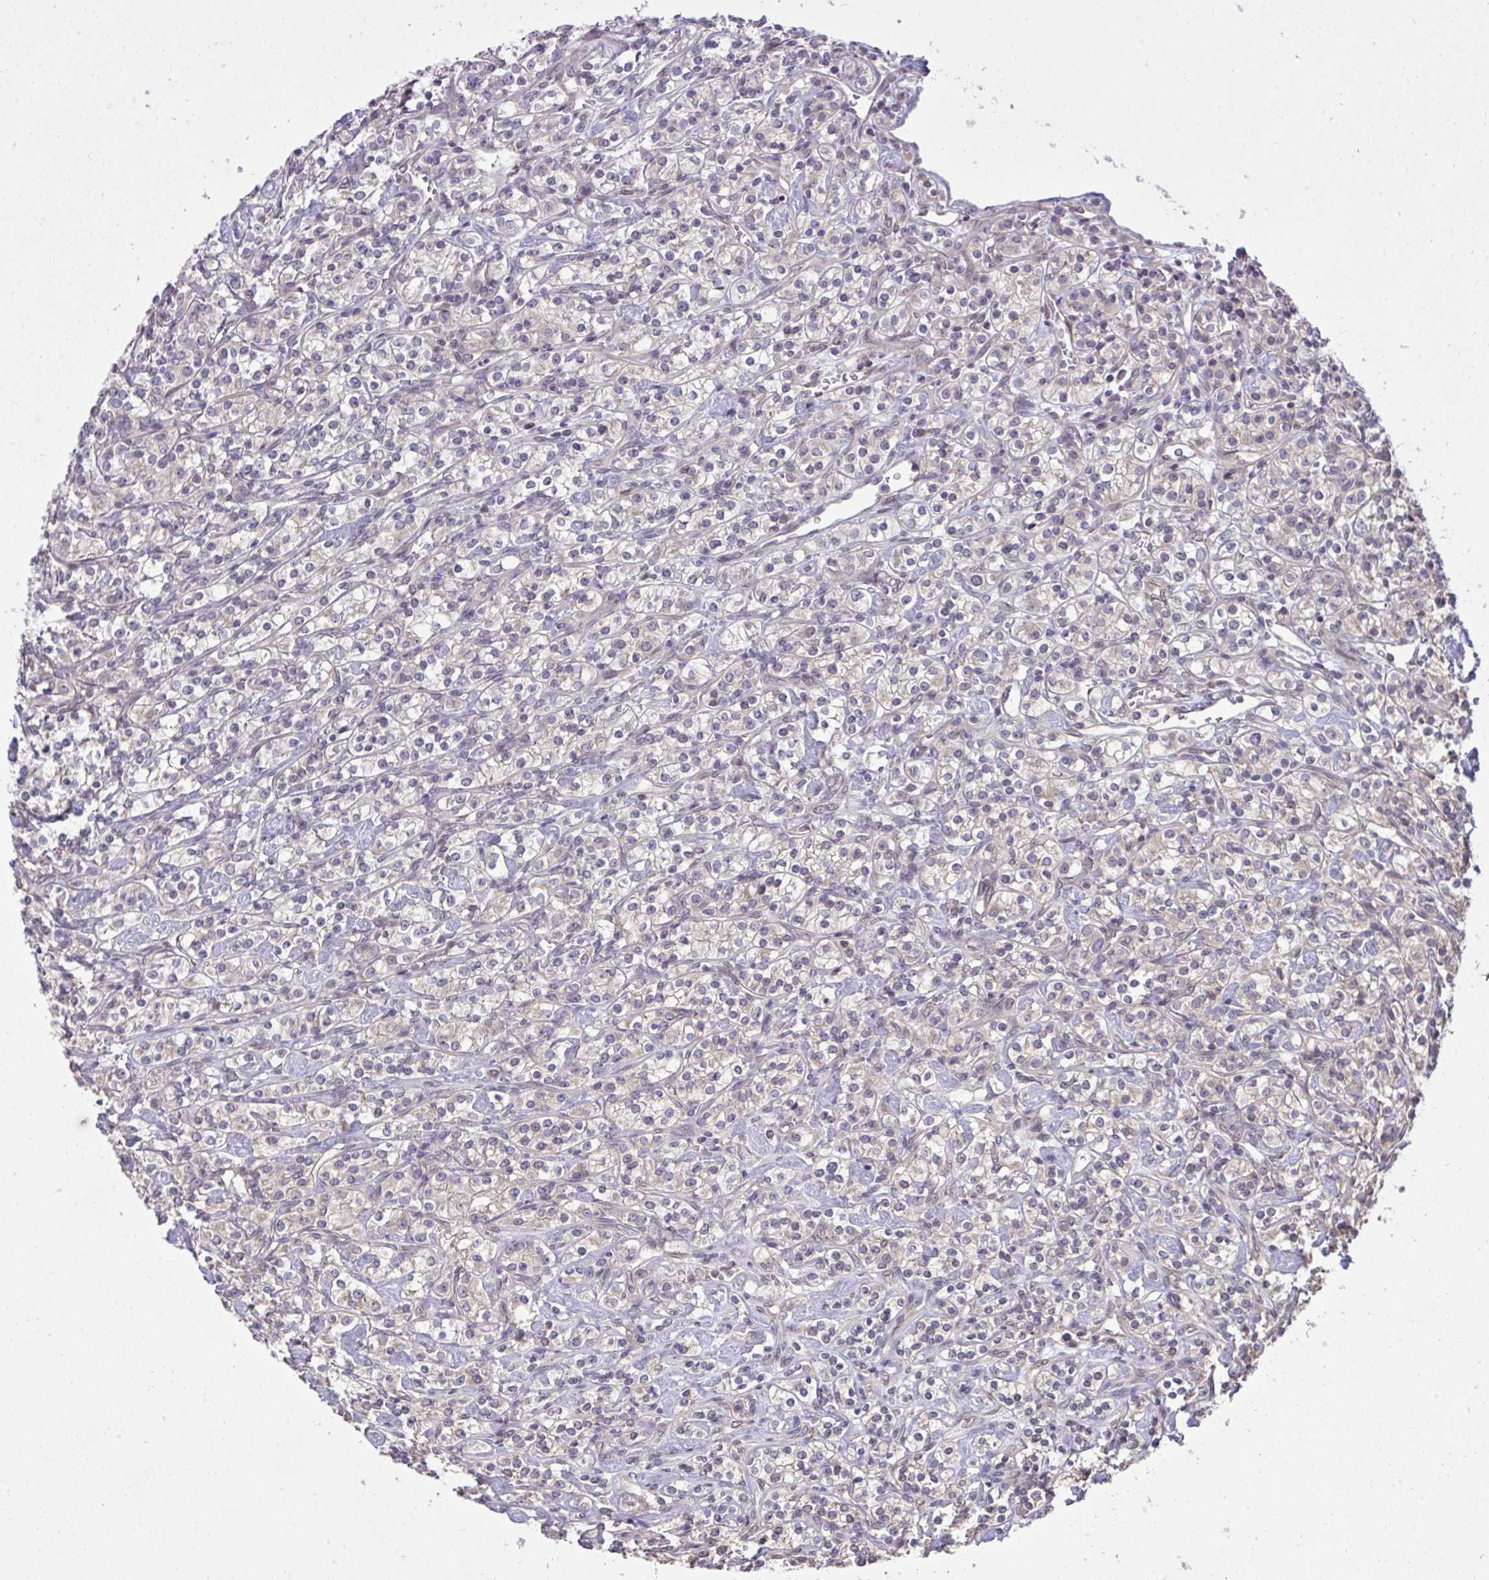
{"staining": {"intensity": "negative", "quantity": "none", "location": "none"}, "tissue": "renal cancer", "cell_type": "Tumor cells", "image_type": "cancer", "snomed": [{"axis": "morphology", "description": "Adenocarcinoma, NOS"}, {"axis": "topography", "description": "Kidney"}], "caption": "Image shows no significant protein staining in tumor cells of adenocarcinoma (renal).", "gene": "CYP20A1", "patient": {"sex": "male", "age": 77}}